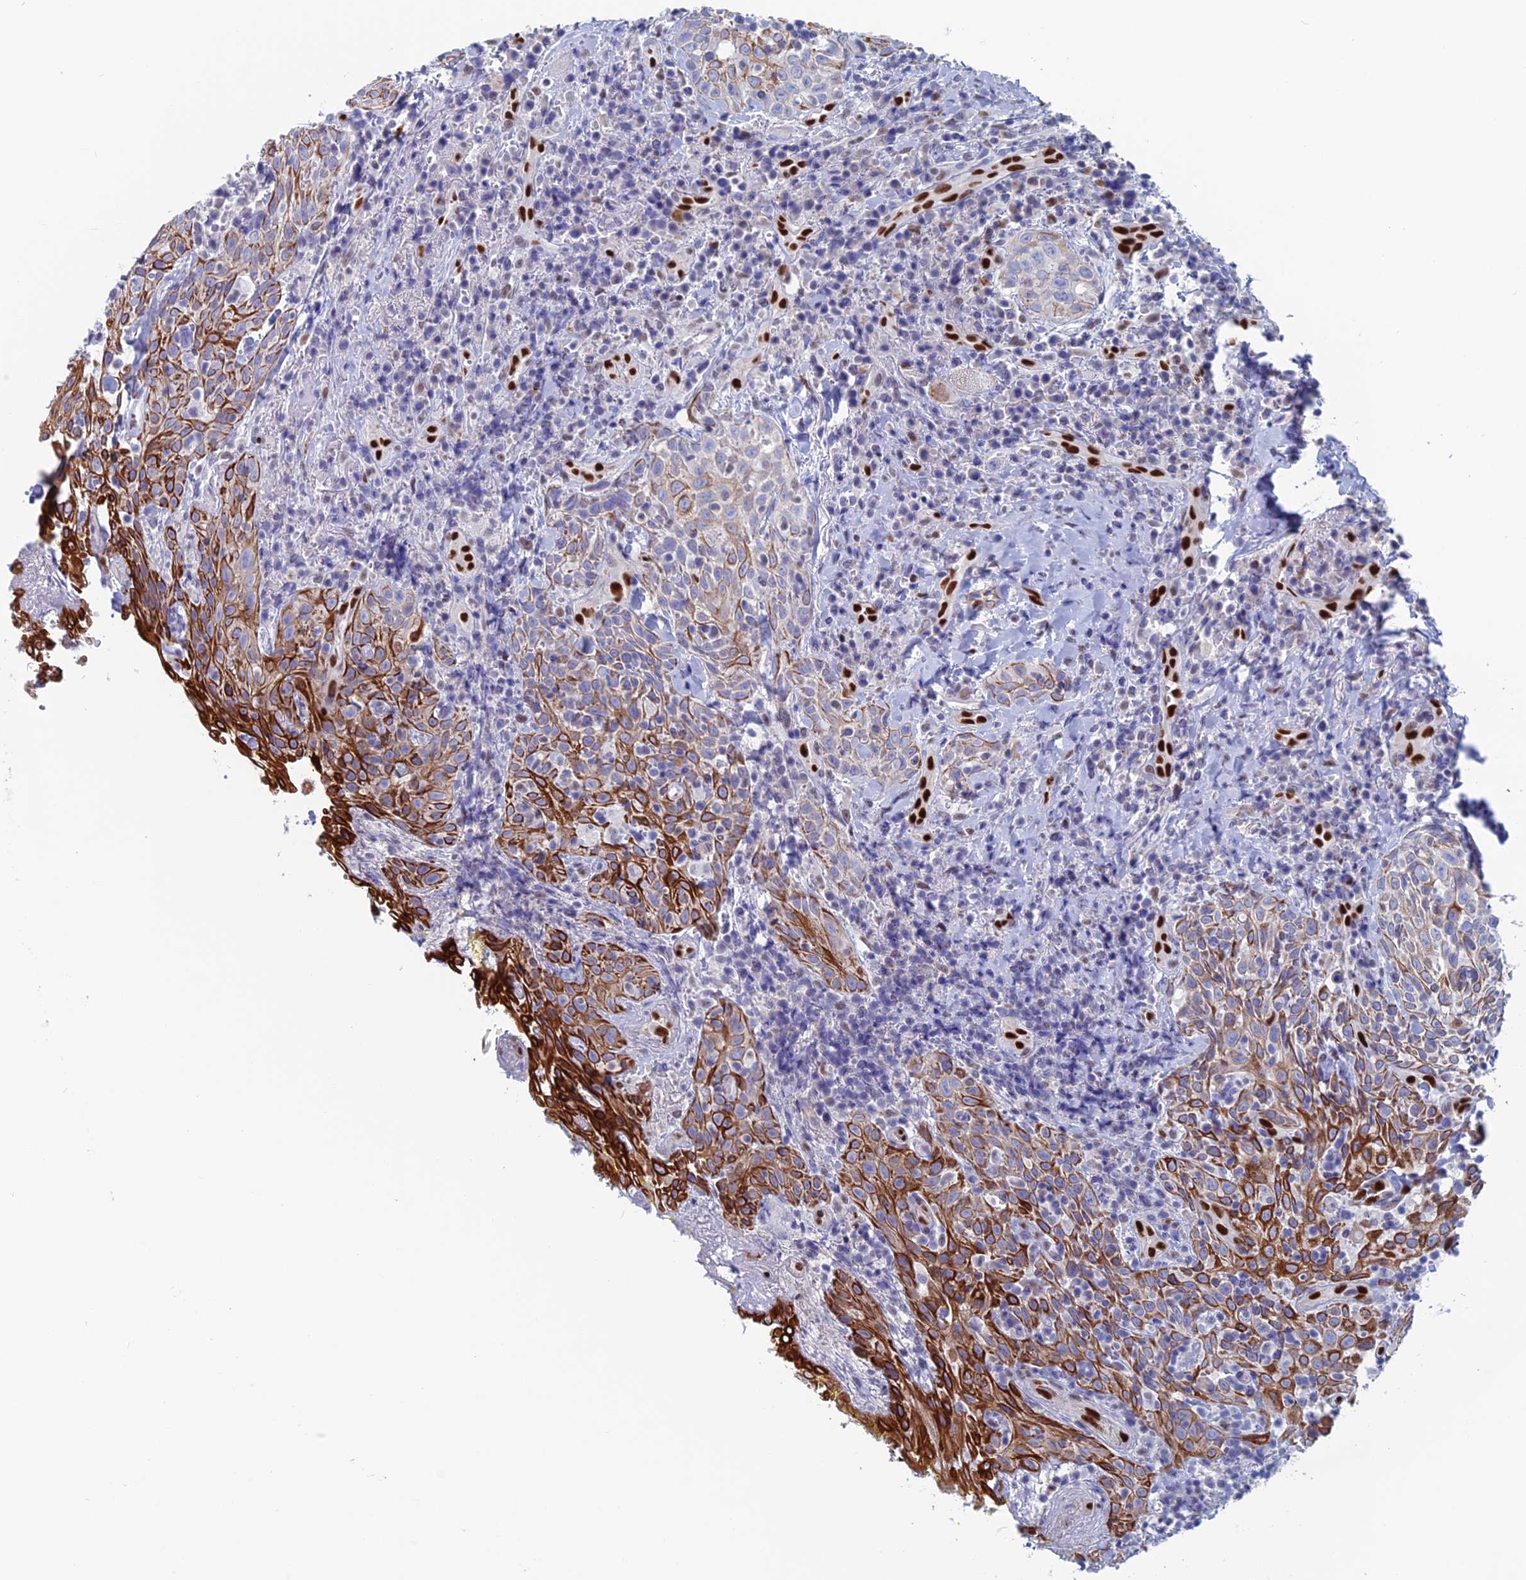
{"staining": {"intensity": "strong", "quantity": "<25%", "location": "cytoplasmic/membranous"}, "tissue": "head and neck cancer", "cell_type": "Tumor cells", "image_type": "cancer", "snomed": [{"axis": "morphology", "description": "Squamous cell carcinoma, NOS"}, {"axis": "topography", "description": "Head-Neck"}], "caption": "A brown stain shows strong cytoplasmic/membranous expression of a protein in human head and neck cancer tumor cells. The protein of interest is stained brown, and the nuclei are stained in blue (DAB IHC with brightfield microscopy, high magnification).", "gene": "NOL4L", "patient": {"sex": "female", "age": 70}}